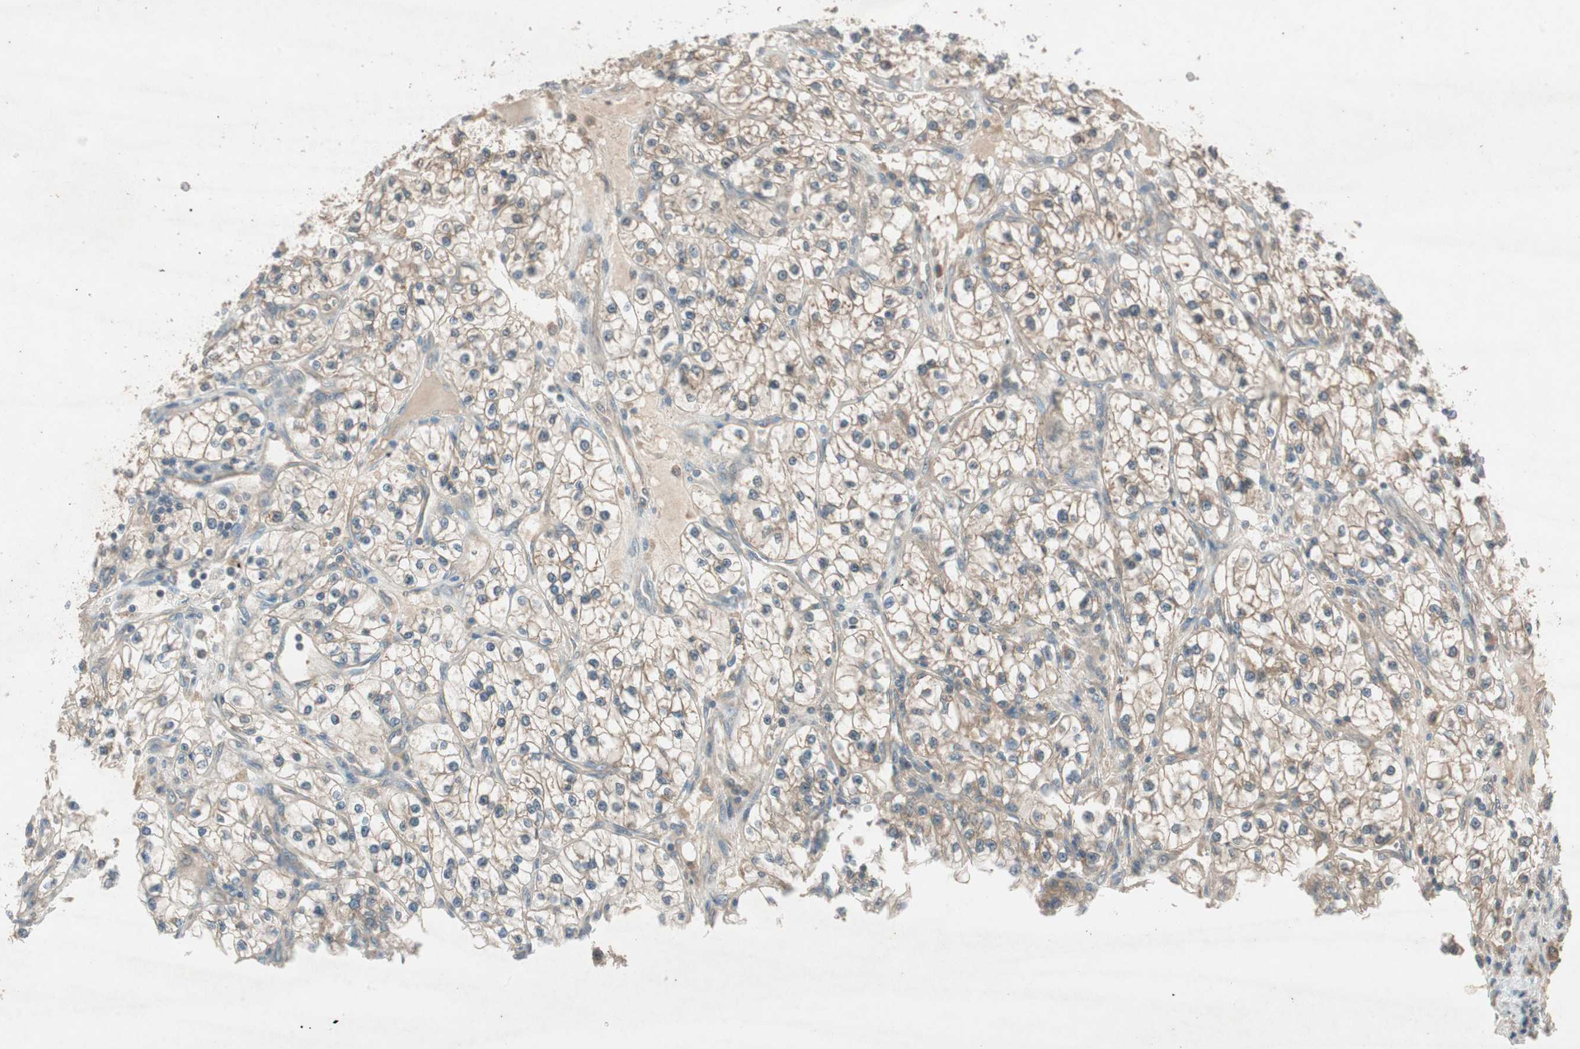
{"staining": {"intensity": "moderate", "quantity": "25%-75%", "location": "cytoplasmic/membranous"}, "tissue": "renal cancer", "cell_type": "Tumor cells", "image_type": "cancer", "snomed": [{"axis": "morphology", "description": "Adenocarcinoma, NOS"}, {"axis": "topography", "description": "Kidney"}], "caption": "The photomicrograph exhibits immunohistochemical staining of renal cancer. There is moderate cytoplasmic/membranous positivity is seen in about 25%-75% of tumor cells.", "gene": "NCLN", "patient": {"sex": "female", "age": 57}}